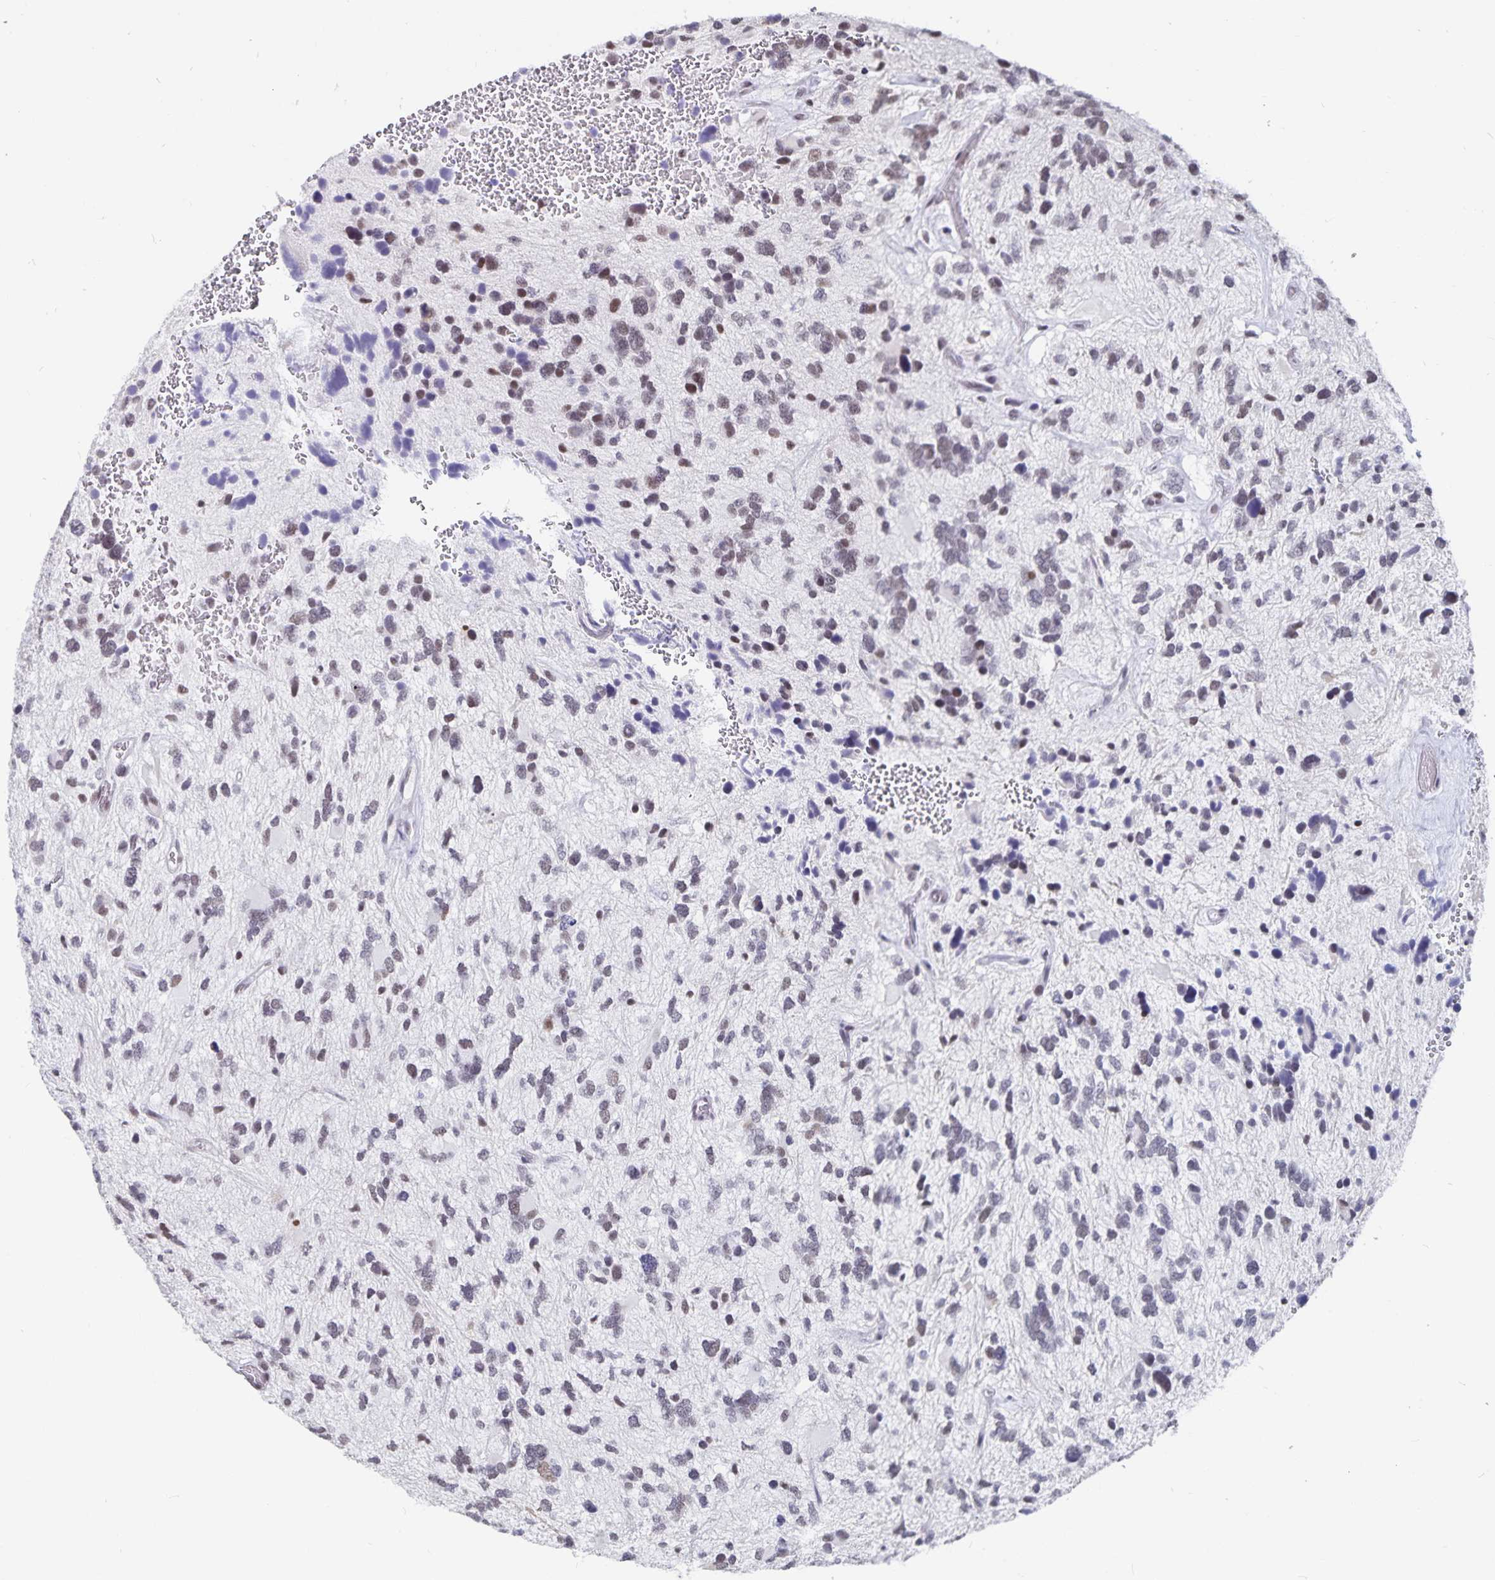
{"staining": {"intensity": "weak", "quantity": "<25%", "location": "nuclear"}, "tissue": "glioma", "cell_type": "Tumor cells", "image_type": "cancer", "snomed": [{"axis": "morphology", "description": "Glioma, malignant, High grade"}, {"axis": "topography", "description": "Brain"}], "caption": "This is an immunohistochemistry micrograph of malignant glioma (high-grade). There is no staining in tumor cells.", "gene": "PBX2", "patient": {"sex": "female", "age": 11}}